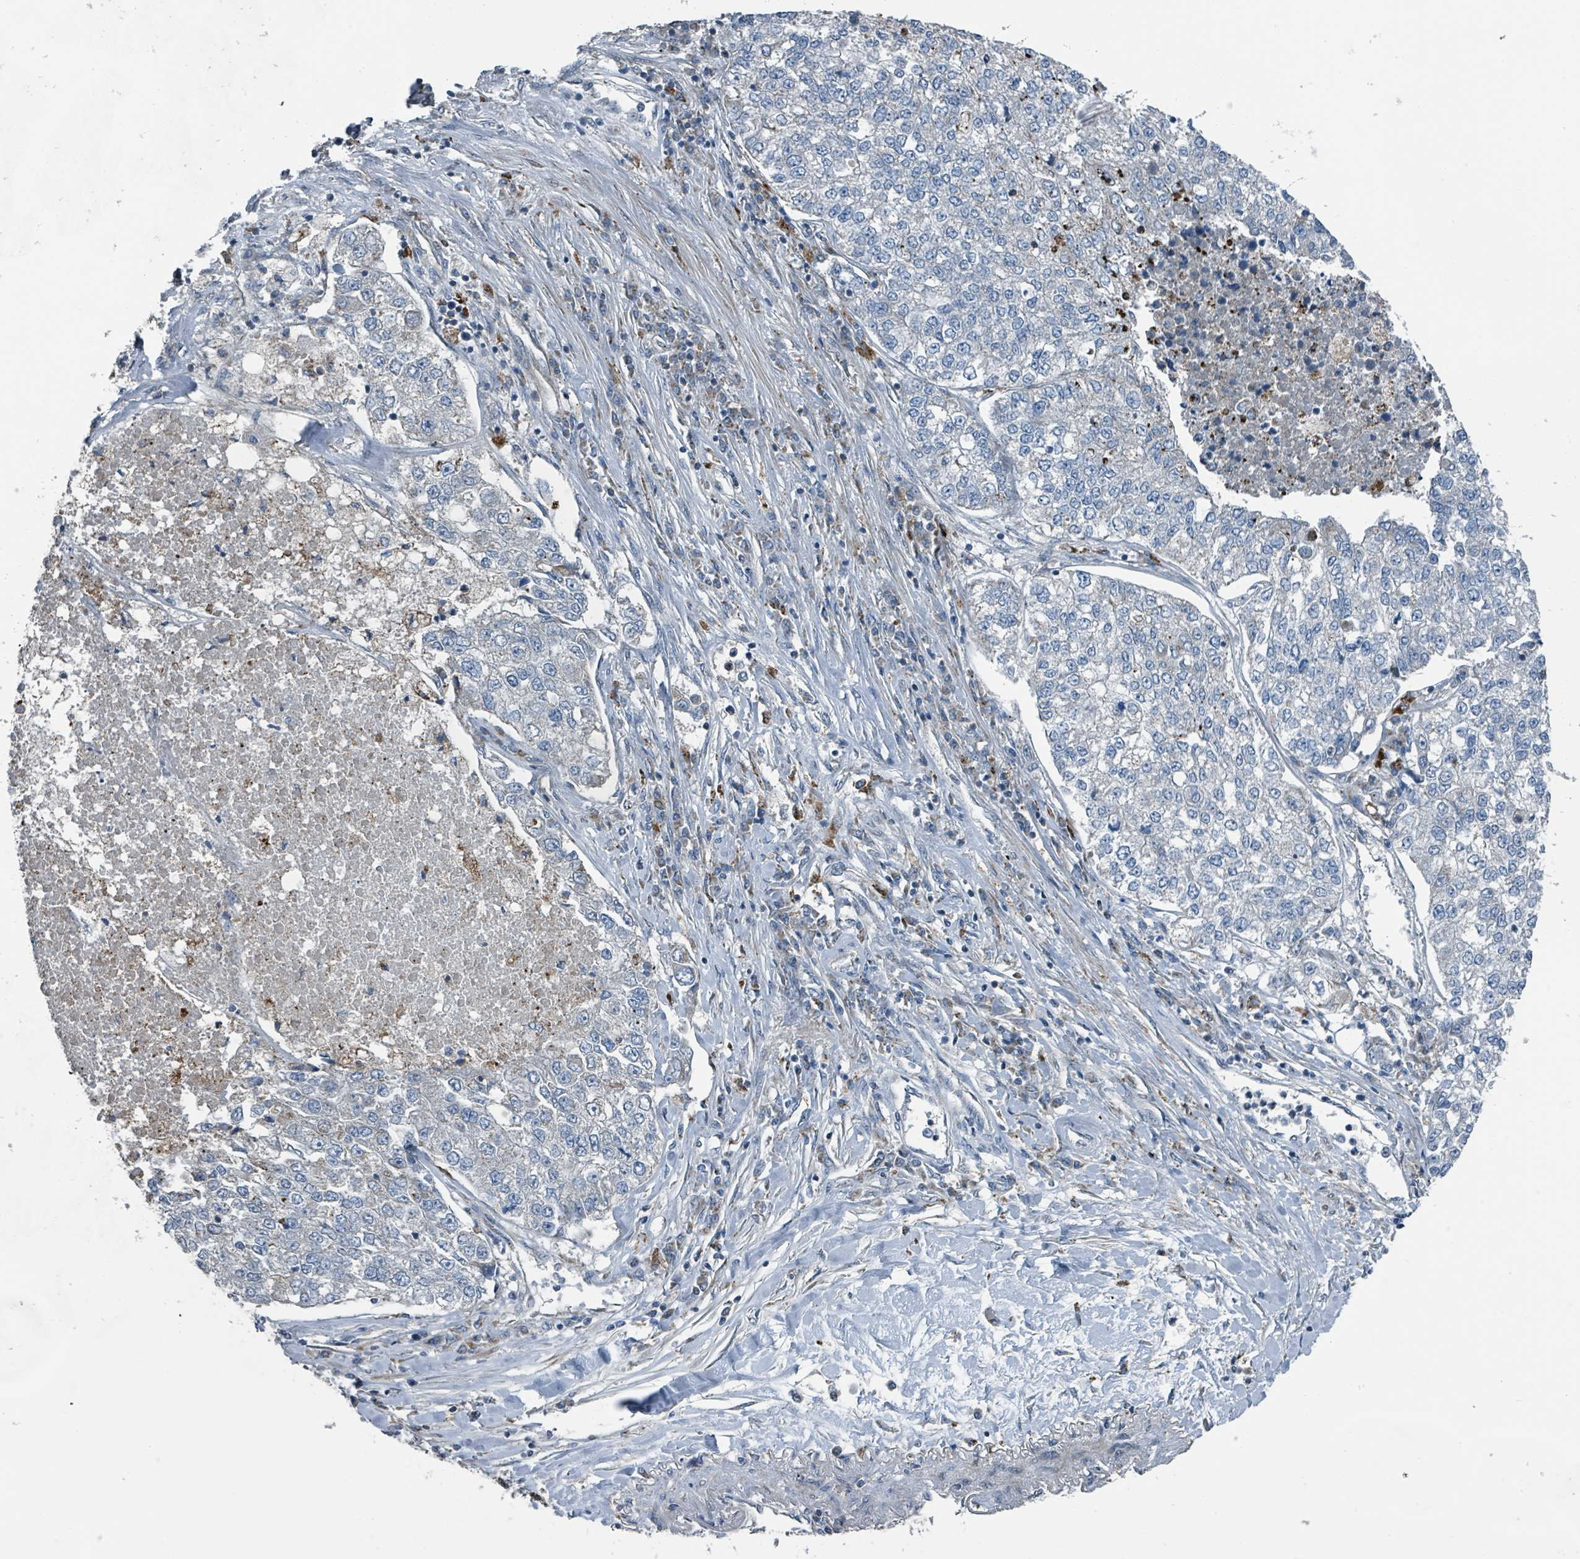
{"staining": {"intensity": "negative", "quantity": "none", "location": "none"}, "tissue": "lung cancer", "cell_type": "Tumor cells", "image_type": "cancer", "snomed": [{"axis": "morphology", "description": "Adenocarcinoma, NOS"}, {"axis": "topography", "description": "Lung"}], "caption": "High magnification brightfield microscopy of lung cancer stained with DAB (brown) and counterstained with hematoxylin (blue): tumor cells show no significant staining.", "gene": "DIPK2A", "patient": {"sex": "male", "age": 49}}